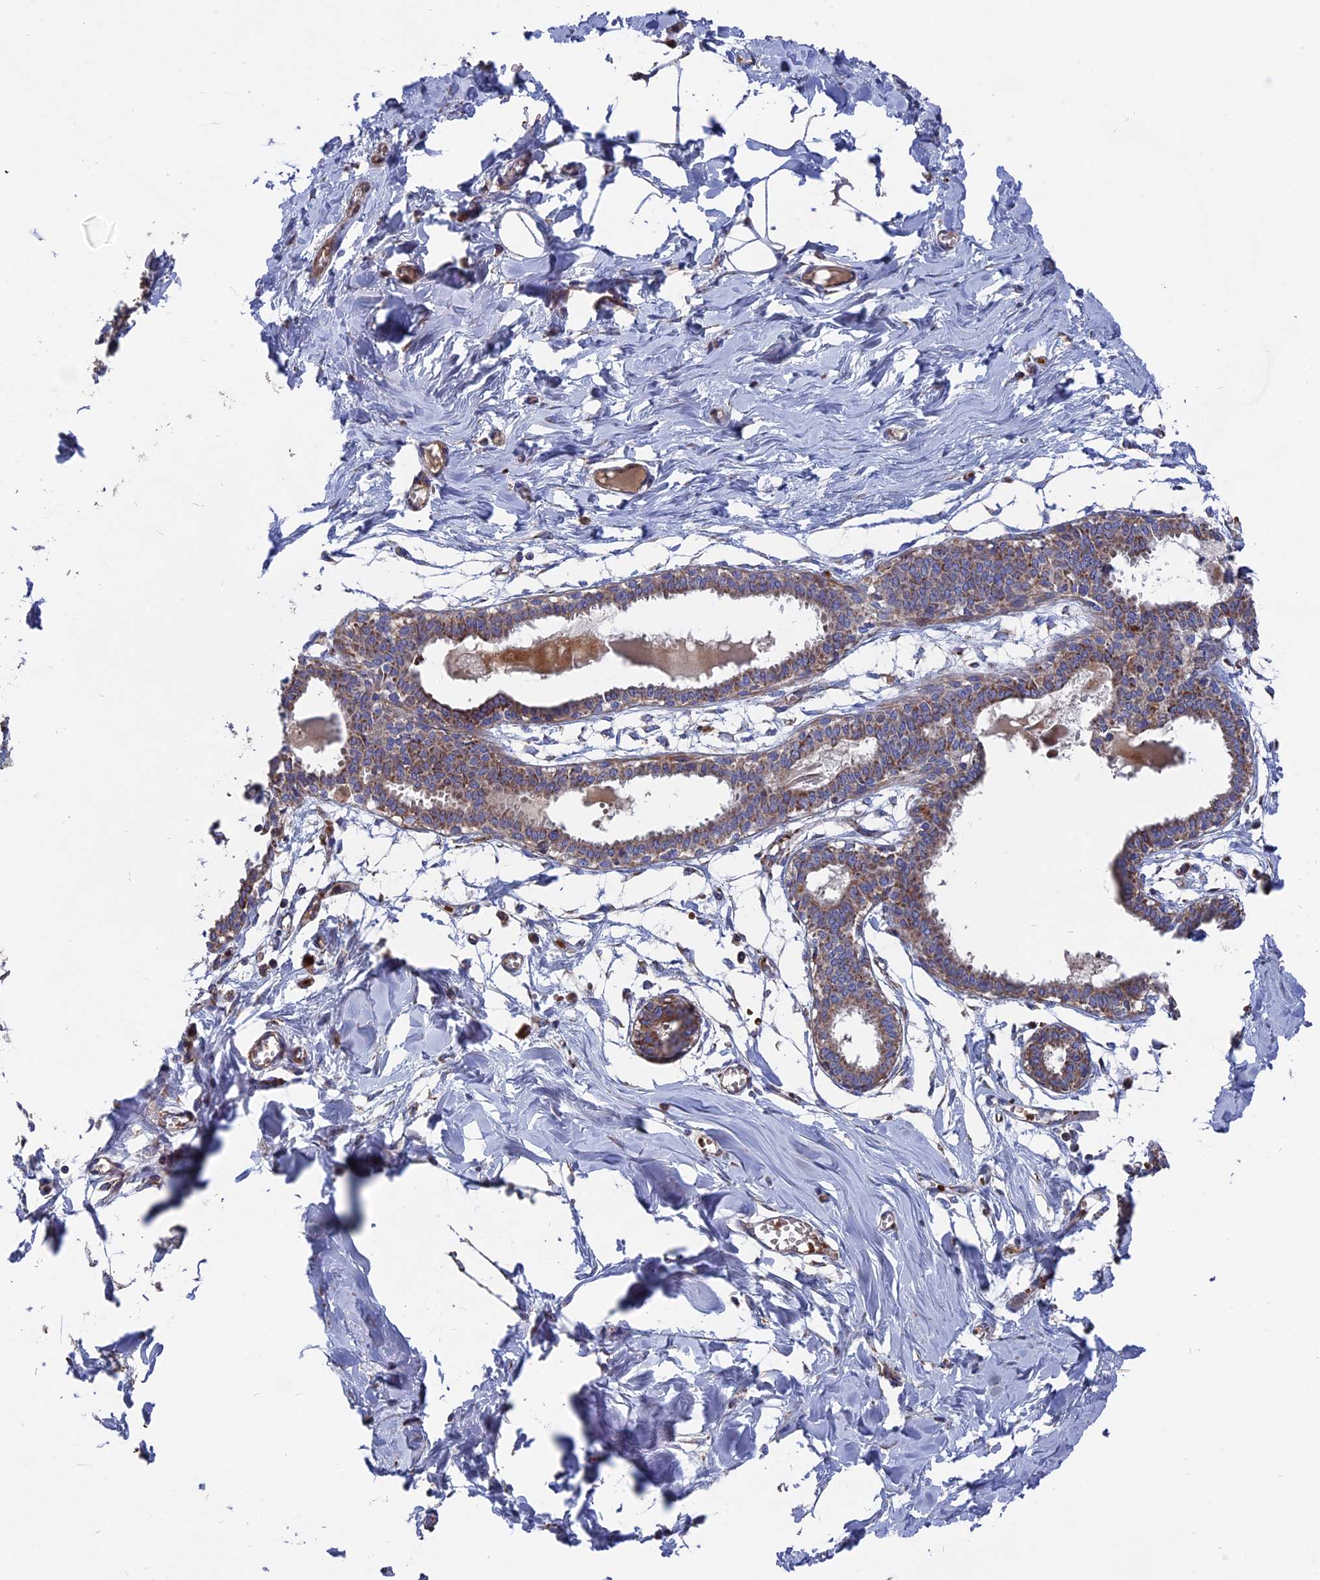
{"staining": {"intensity": "negative", "quantity": "none", "location": "none"}, "tissue": "breast", "cell_type": "Adipocytes", "image_type": "normal", "snomed": [{"axis": "morphology", "description": "Normal tissue, NOS"}, {"axis": "topography", "description": "Breast"}], "caption": "IHC histopathology image of unremarkable breast: human breast stained with DAB displays no significant protein staining in adipocytes. (DAB immunohistochemistry with hematoxylin counter stain).", "gene": "TGFA", "patient": {"sex": "female", "age": 27}}